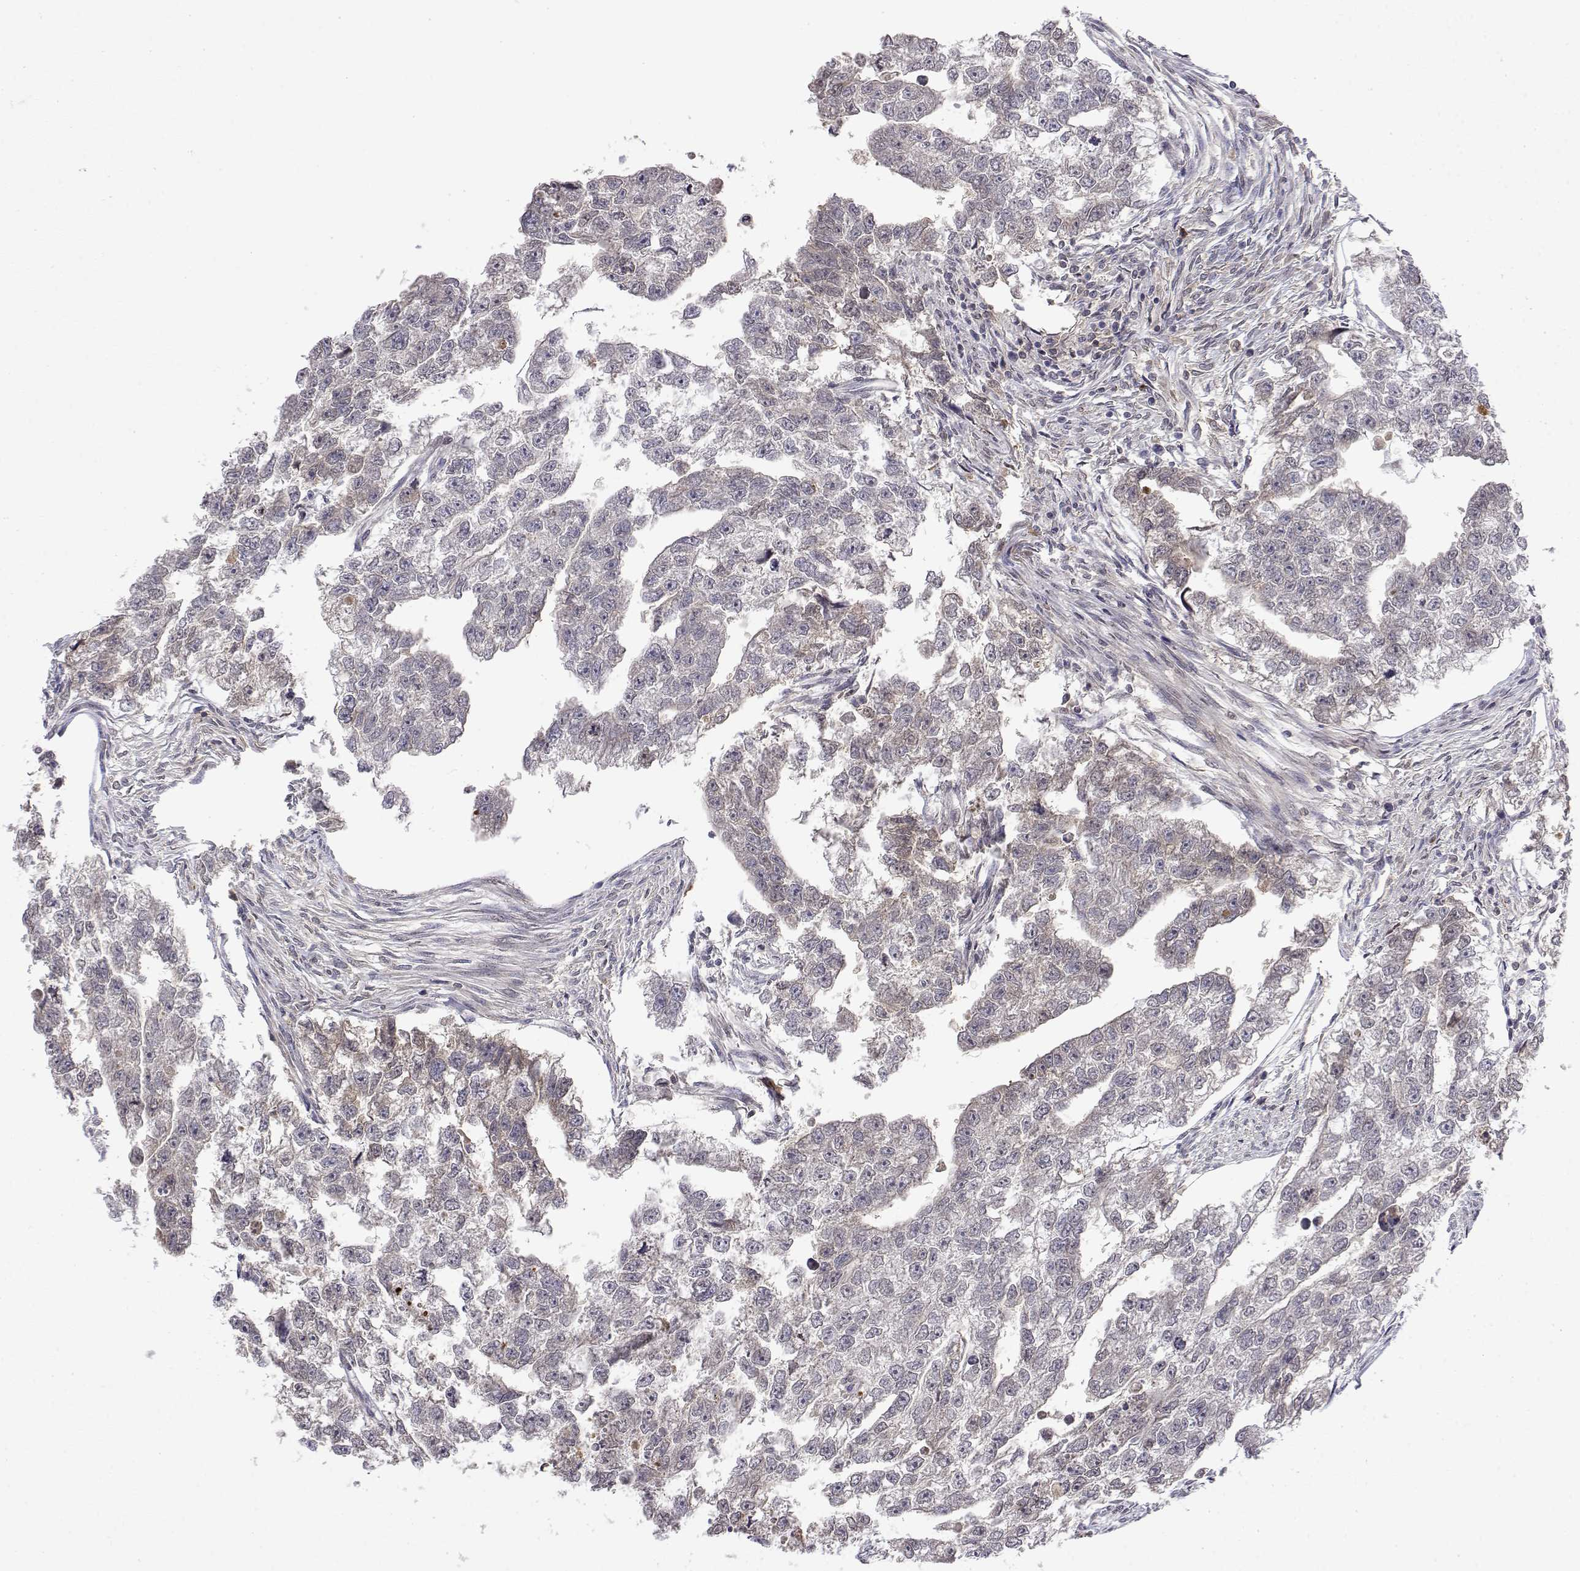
{"staining": {"intensity": "negative", "quantity": "none", "location": "none"}, "tissue": "testis cancer", "cell_type": "Tumor cells", "image_type": "cancer", "snomed": [{"axis": "morphology", "description": "Carcinoma, Embryonal, NOS"}, {"axis": "morphology", "description": "Teratoma, malignant, NOS"}, {"axis": "topography", "description": "Testis"}], "caption": "This photomicrograph is of testis teratoma (malignant) stained with immunohistochemistry to label a protein in brown with the nuclei are counter-stained blue. There is no positivity in tumor cells.", "gene": "IGFBP4", "patient": {"sex": "male", "age": 44}}